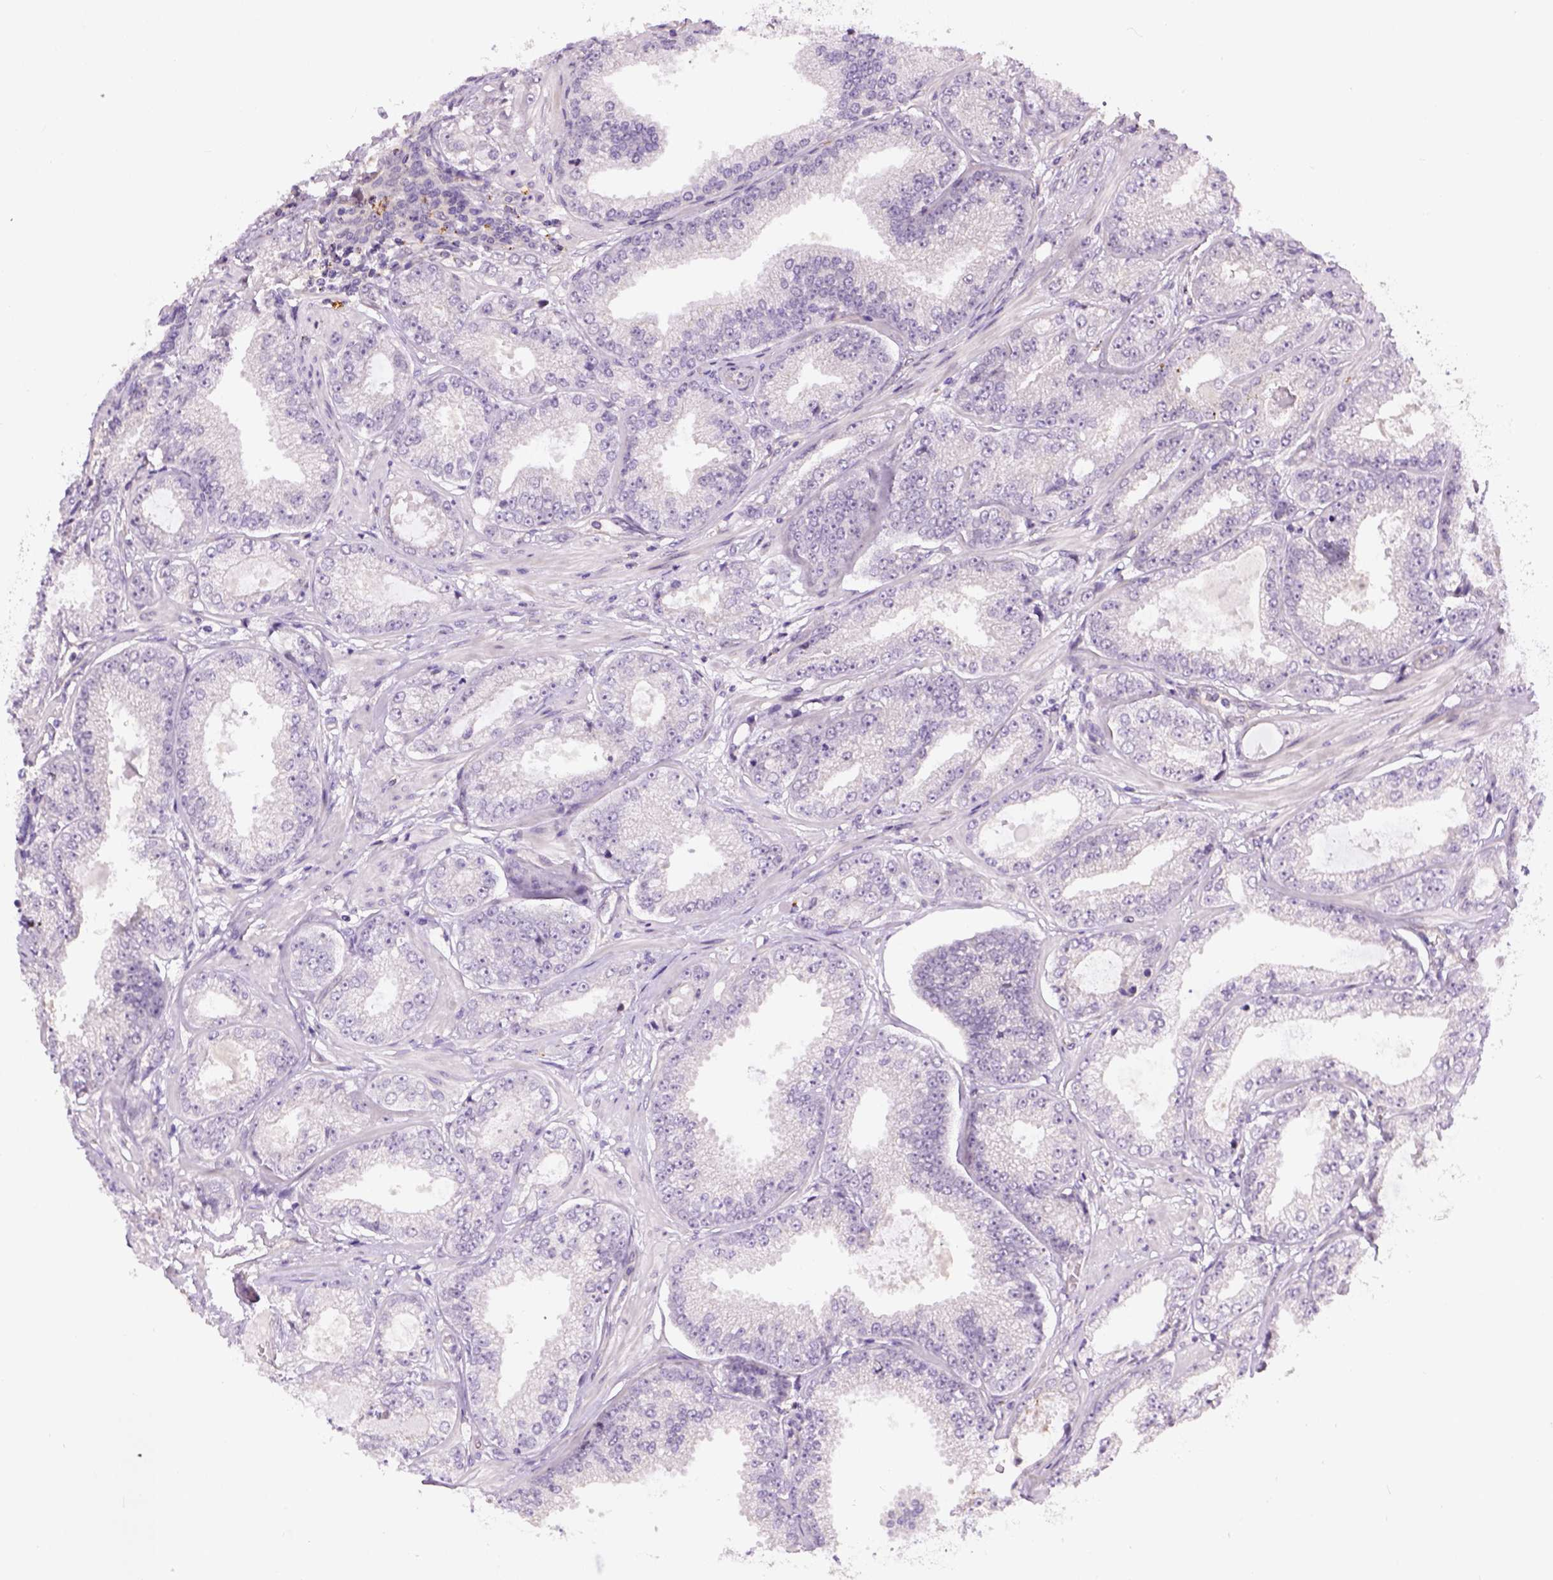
{"staining": {"intensity": "weak", "quantity": "<25%", "location": "cytoplasmic/membranous"}, "tissue": "prostate cancer", "cell_type": "Tumor cells", "image_type": "cancer", "snomed": [{"axis": "morphology", "description": "Adenocarcinoma, NOS"}, {"axis": "topography", "description": "Prostate"}], "caption": "Prostate adenocarcinoma was stained to show a protein in brown. There is no significant positivity in tumor cells. (Brightfield microscopy of DAB immunohistochemistry at high magnification).", "gene": "KAZN", "patient": {"sex": "male", "age": 64}}